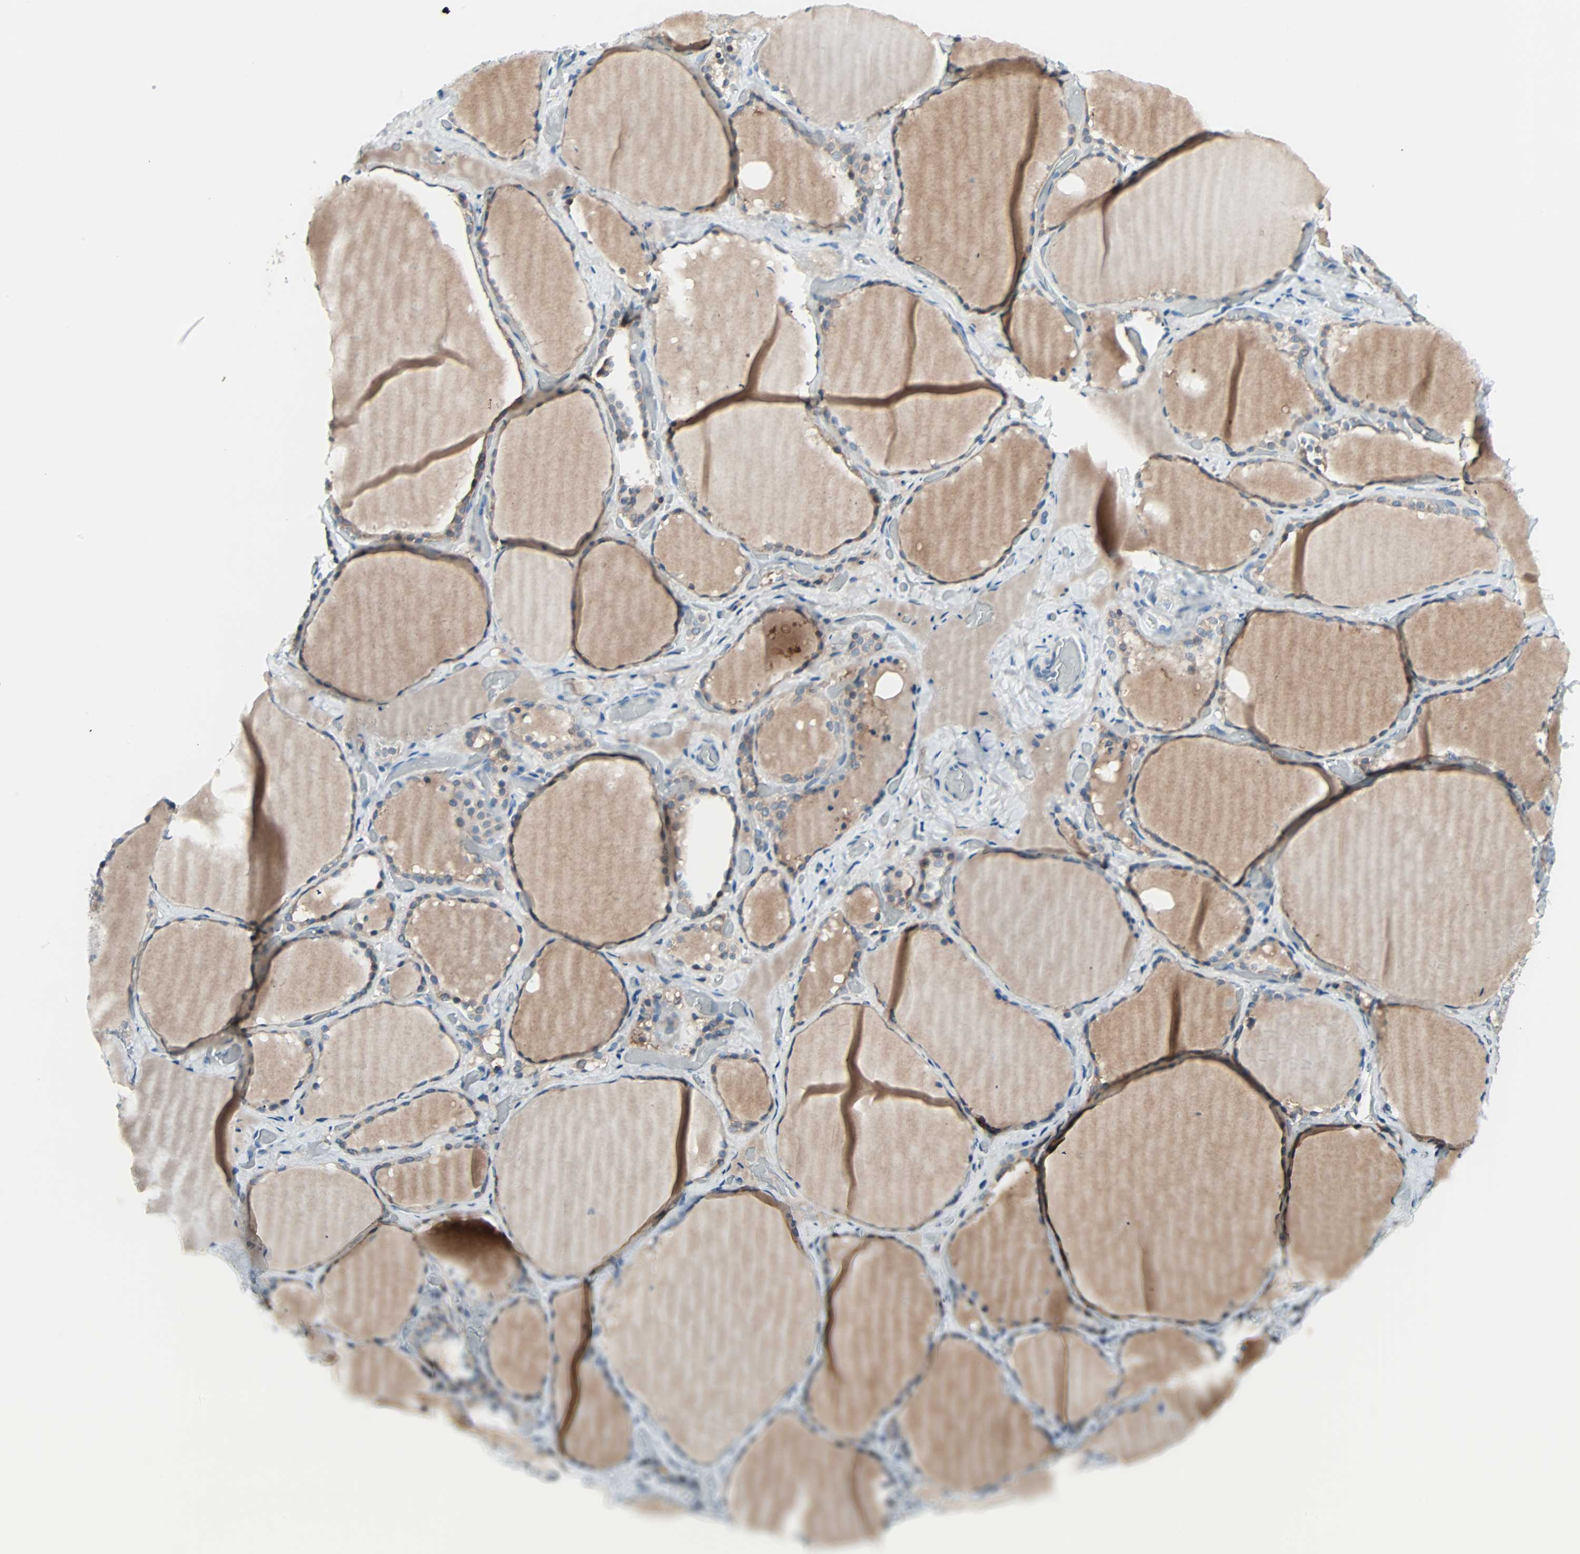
{"staining": {"intensity": "weak", "quantity": "25%-75%", "location": "cytoplasmic/membranous"}, "tissue": "thyroid gland", "cell_type": "Glandular cells", "image_type": "normal", "snomed": [{"axis": "morphology", "description": "Normal tissue, NOS"}, {"axis": "topography", "description": "Thyroid gland"}], "caption": "Immunohistochemical staining of unremarkable thyroid gland displays low levels of weak cytoplasmic/membranous positivity in approximately 25%-75% of glandular cells. (DAB (3,3'-diaminobenzidine) = brown stain, brightfield microscopy at high magnification).", "gene": "SMIM8", "patient": {"sex": "female", "age": 22}}